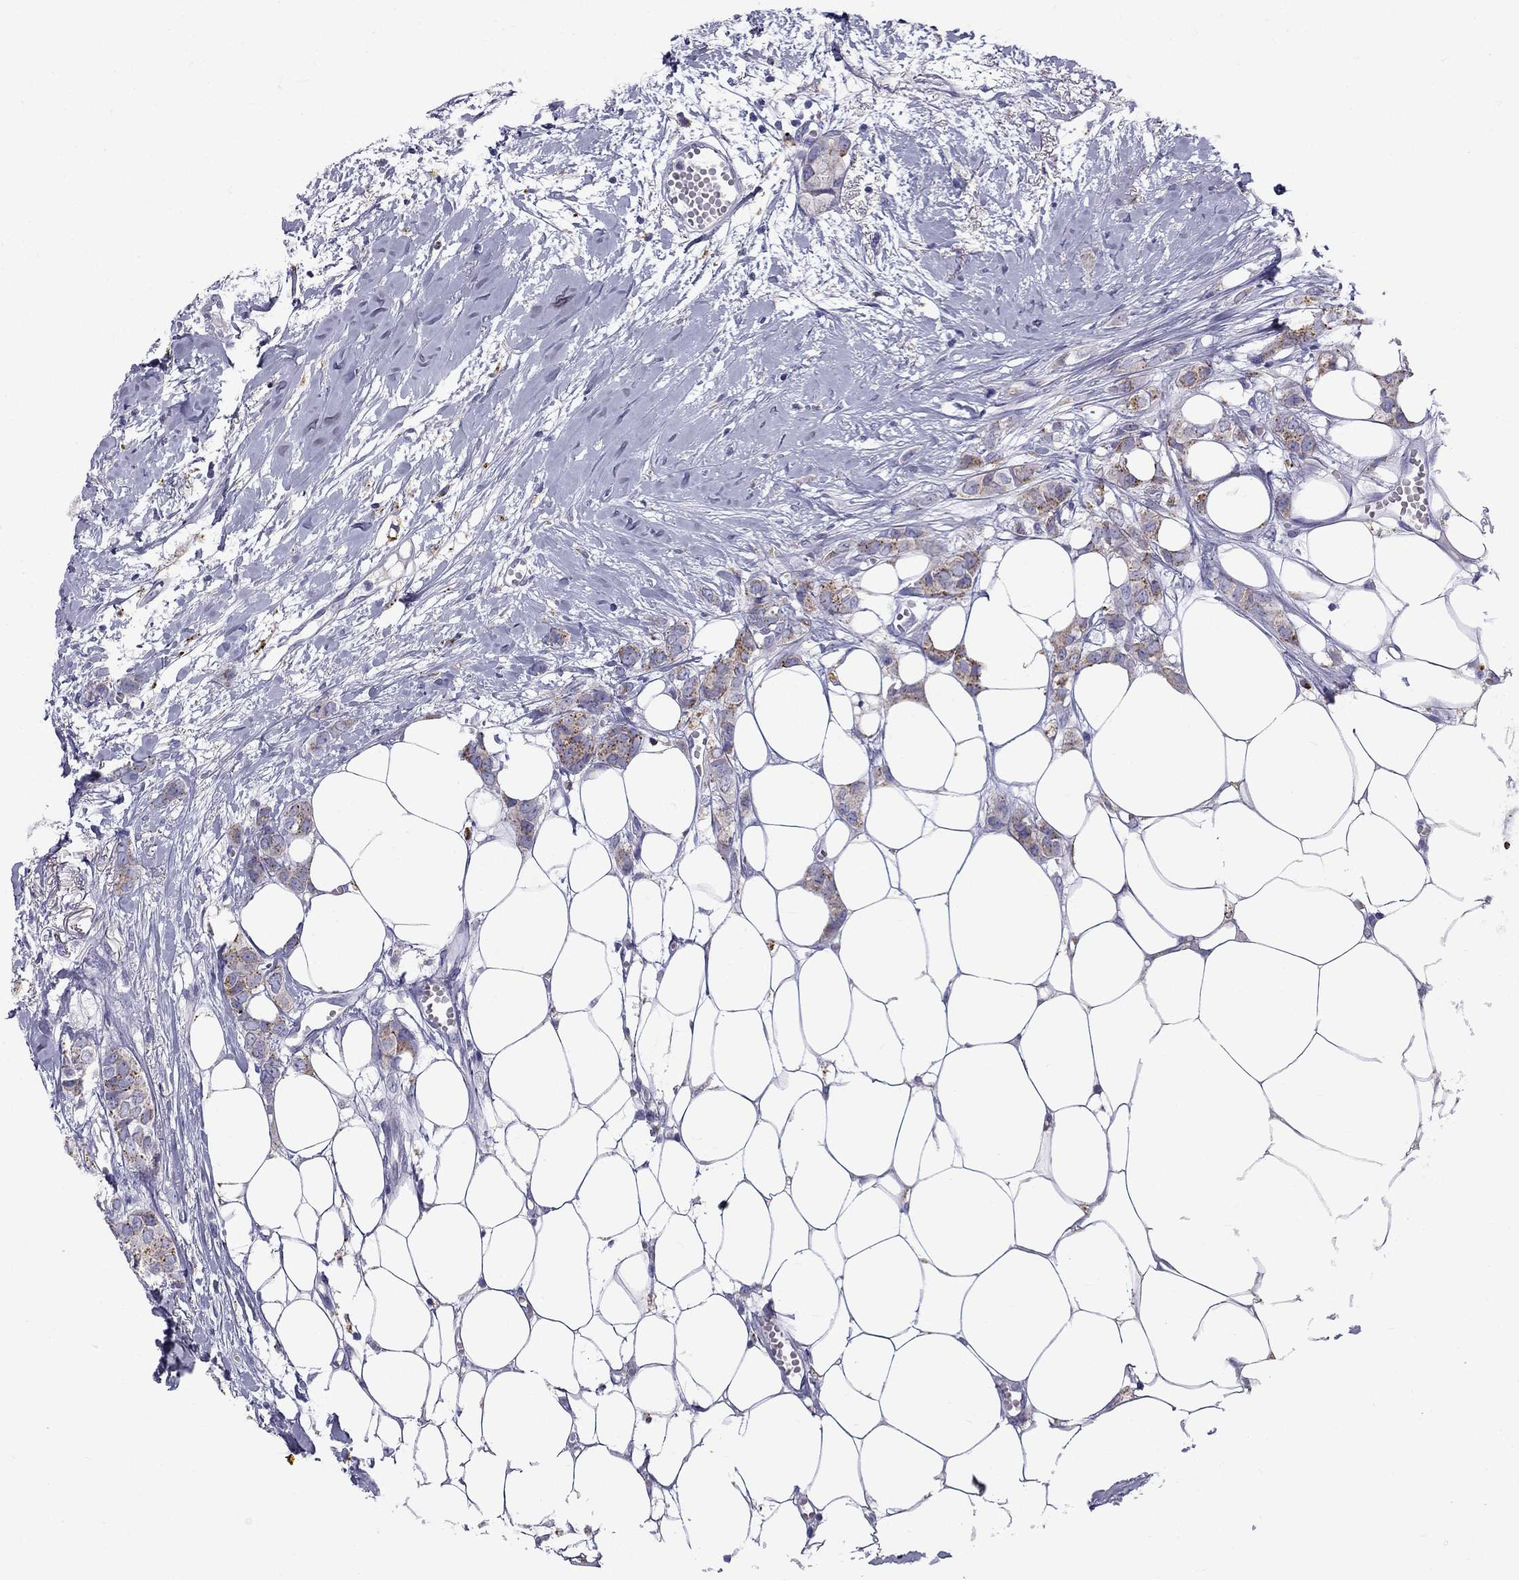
{"staining": {"intensity": "moderate", "quantity": ">75%", "location": "cytoplasmic/membranous"}, "tissue": "breast cancer", "cell_type": "Tumor cells", "image_type": "cancer", "snomed": [{"axis": "morphology", "description": "Duct carcinoma"}, {"axis": "topography", "description": "Breast"}], "caption": "Immunohistochemical staining of human breast cancer (intraductal carcinoma) shows medium levels of moderate cytoplasmic/membranous staining in approximately >75% of tumor cells.", "gene": "CLPSL2", "patient": {"sex": "female", "age": 85}}